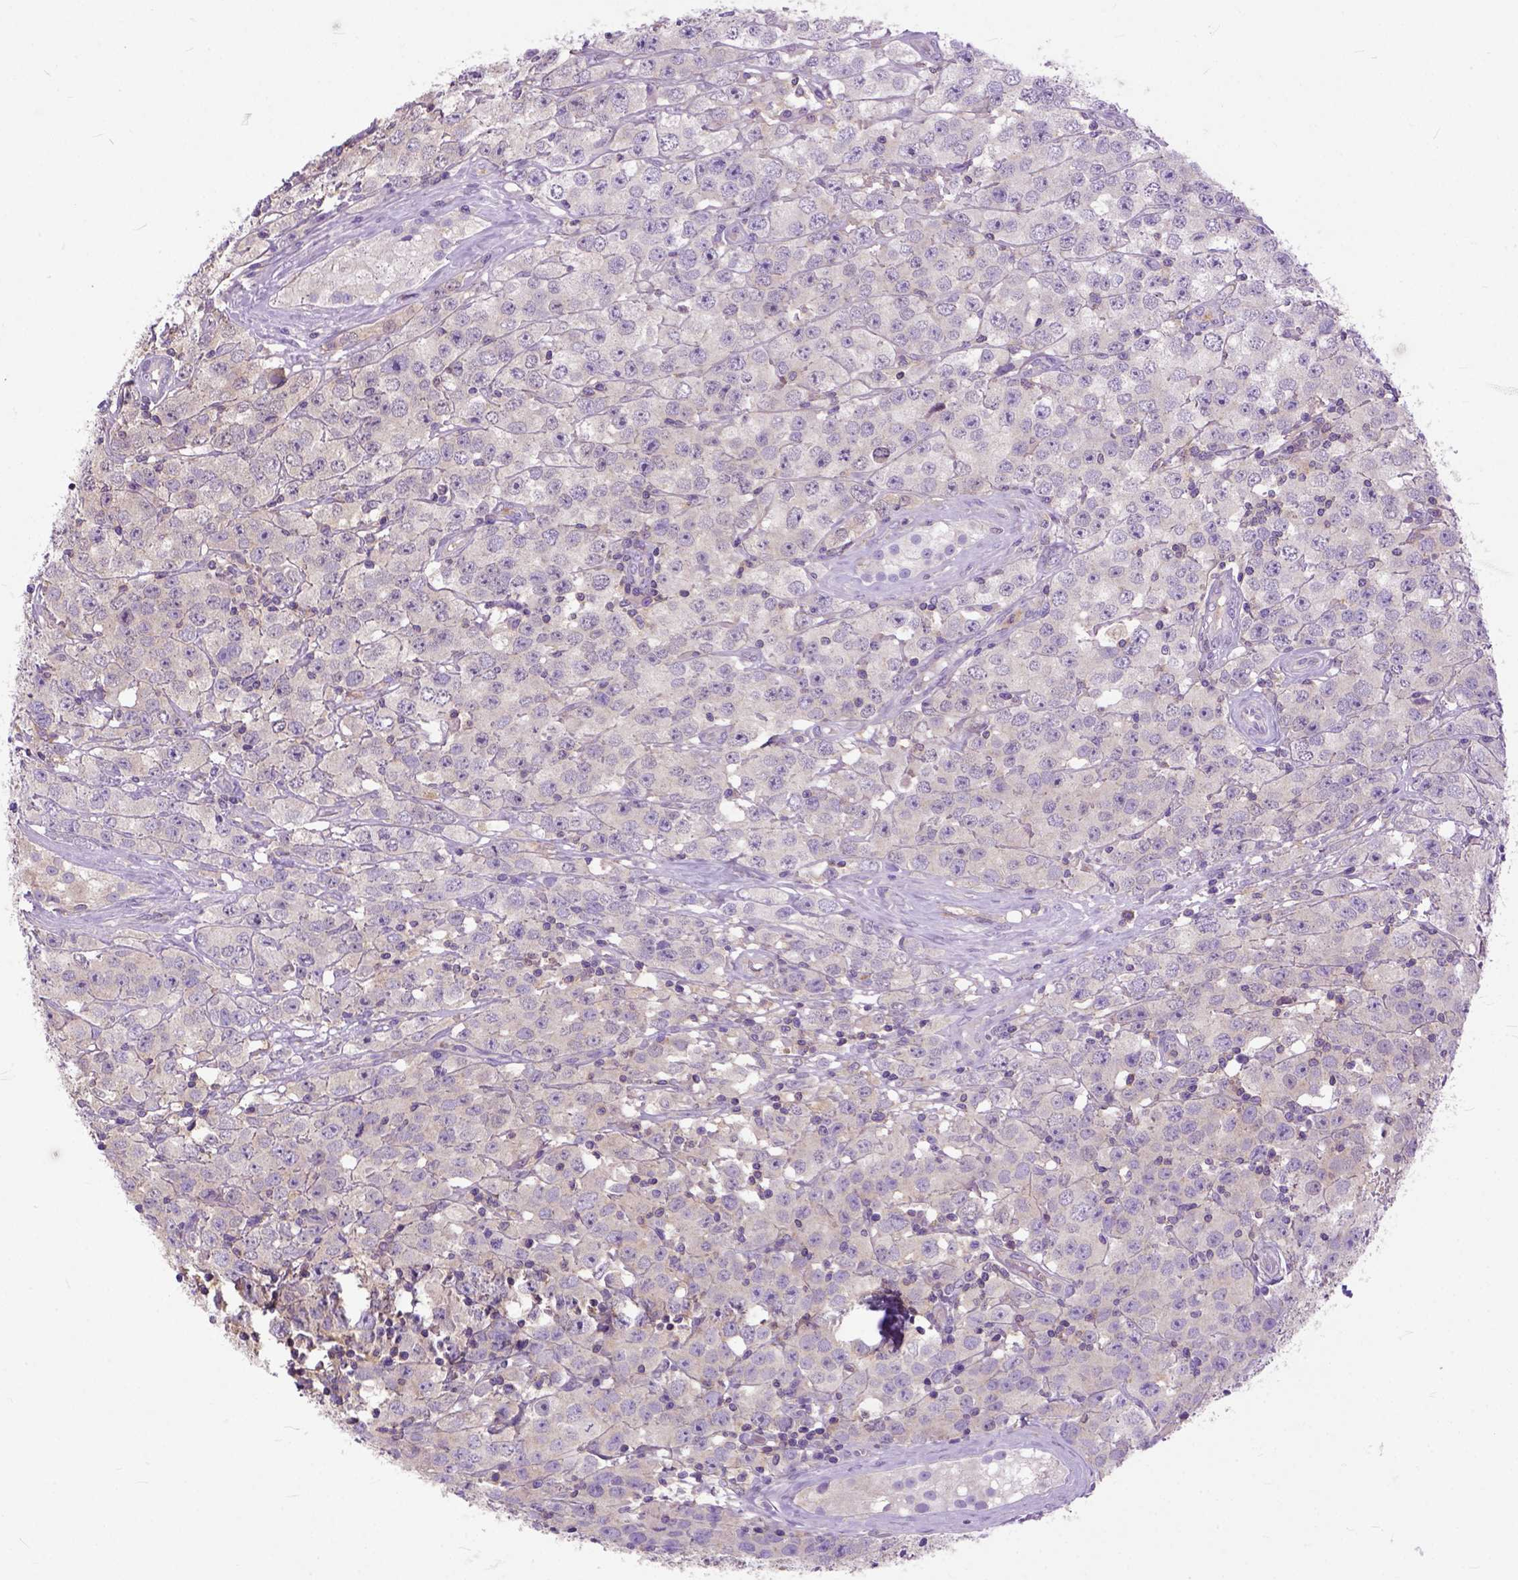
{"staining": {"intensity": "weak", "quantity": "<25%", "location": "cytoplasmic/membranous"}, "tissue": "testis cancer", "cell_type": "Tumor cells", "image_type": "cancer", "snomed": [{"axis": "morphology", "description": "Seminoma, NOS"}, {"axis": "topography", "description": "Testis"}], "caption": "Seminoma (testis) was stained to show a protein in brown. There is no significant expression in tumor cells.", "gene": "NAMPT", "patient": {"sex": "male", "age": 52}}